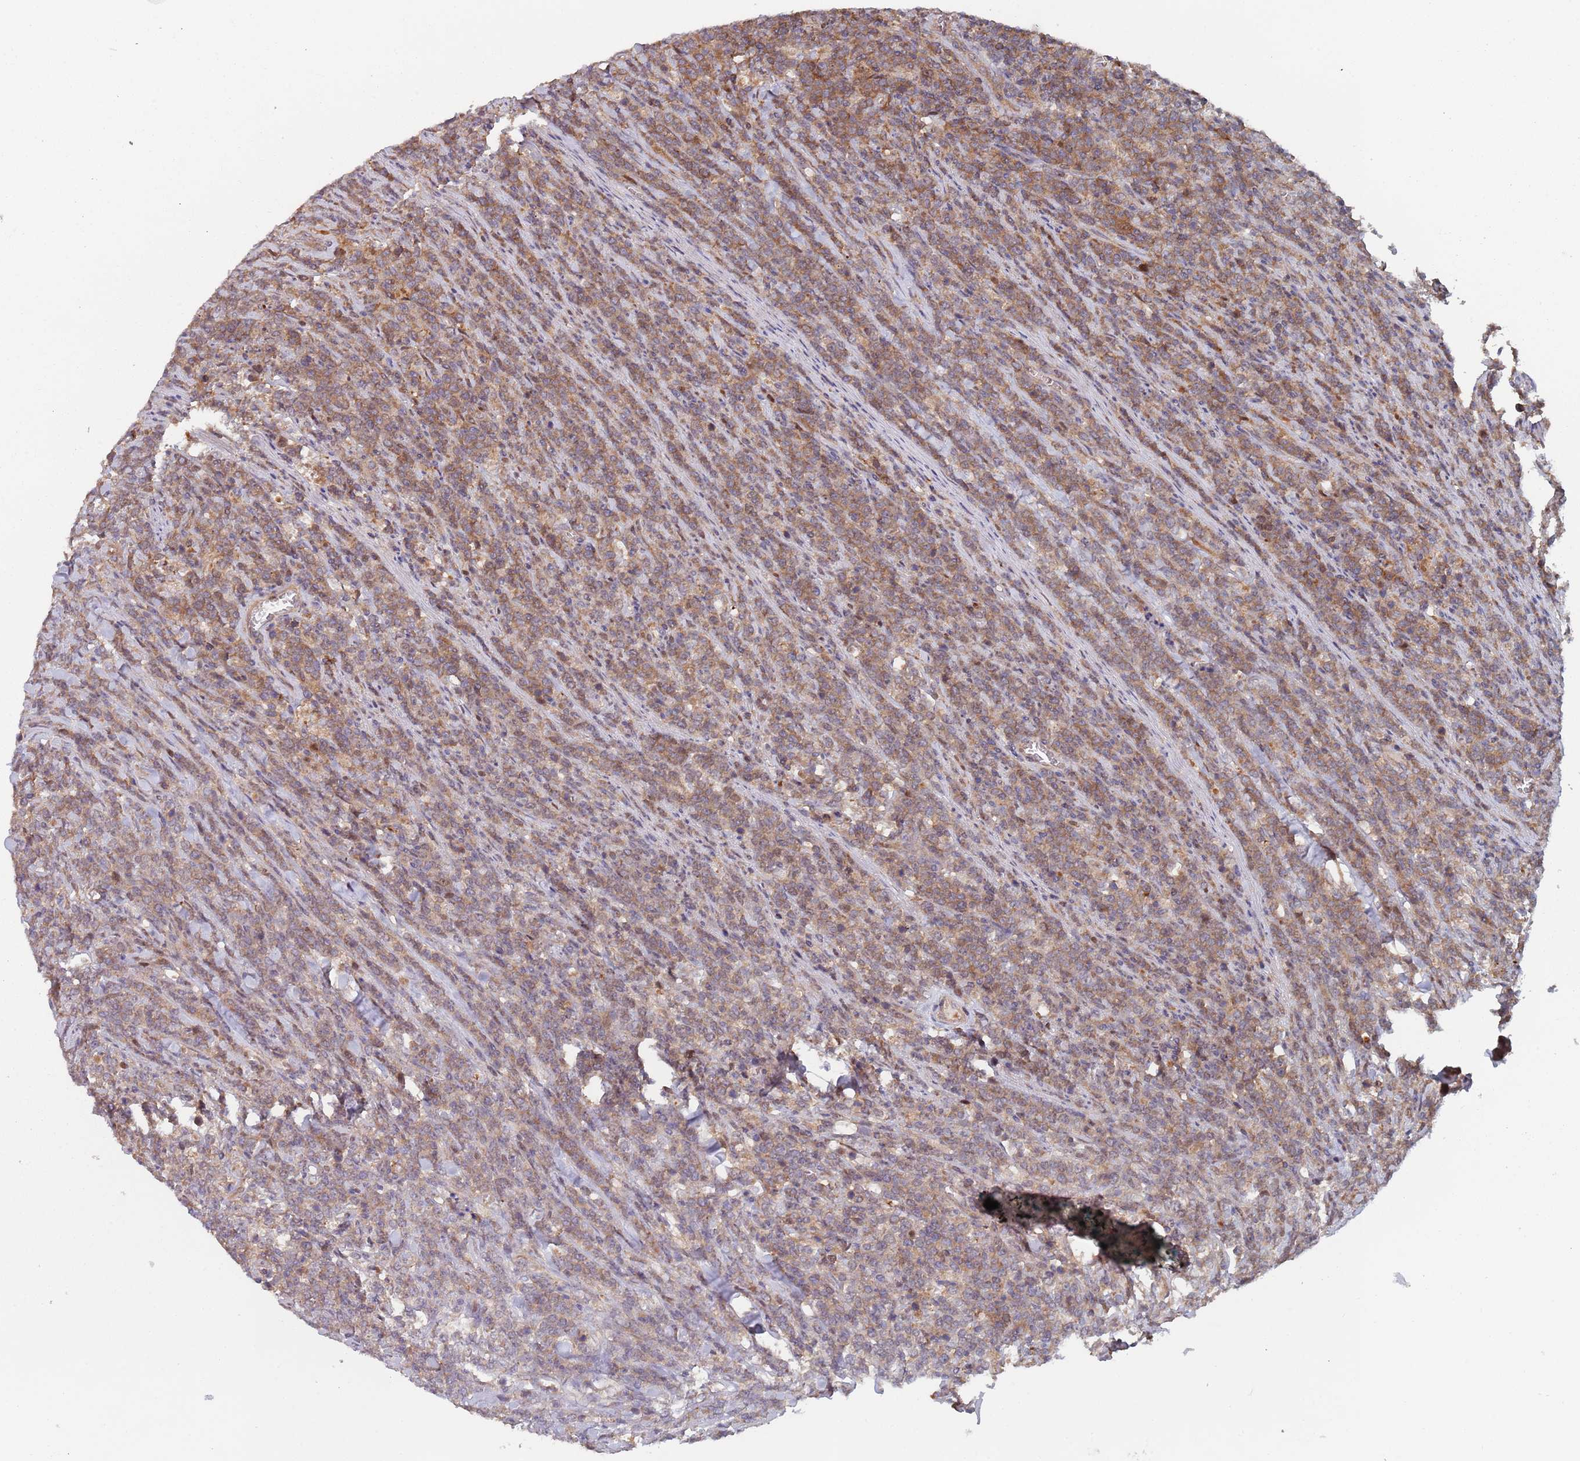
{"staining": {"intensity": "moderate", "quantity": ">75%", "location": "cytoplasmic/membranous"}, "tissue": "lymphoma", "cell_type": "Tumor cells", "image_type": "cancer", "snomed": [{"axis": "morphology", "description": "Malignant lymphoma, non-Hodgkin's type, High grade"}, {"axis": "topography", "description": "Small intestine"}], "caption": "Brown immunohistochemical staining in lymphoma displays moderate cytoplasmic/membranous positivity in about >75% of tumor cells.", "gene": "GDI2", "patient": {"sex": "male", "age": 8}}